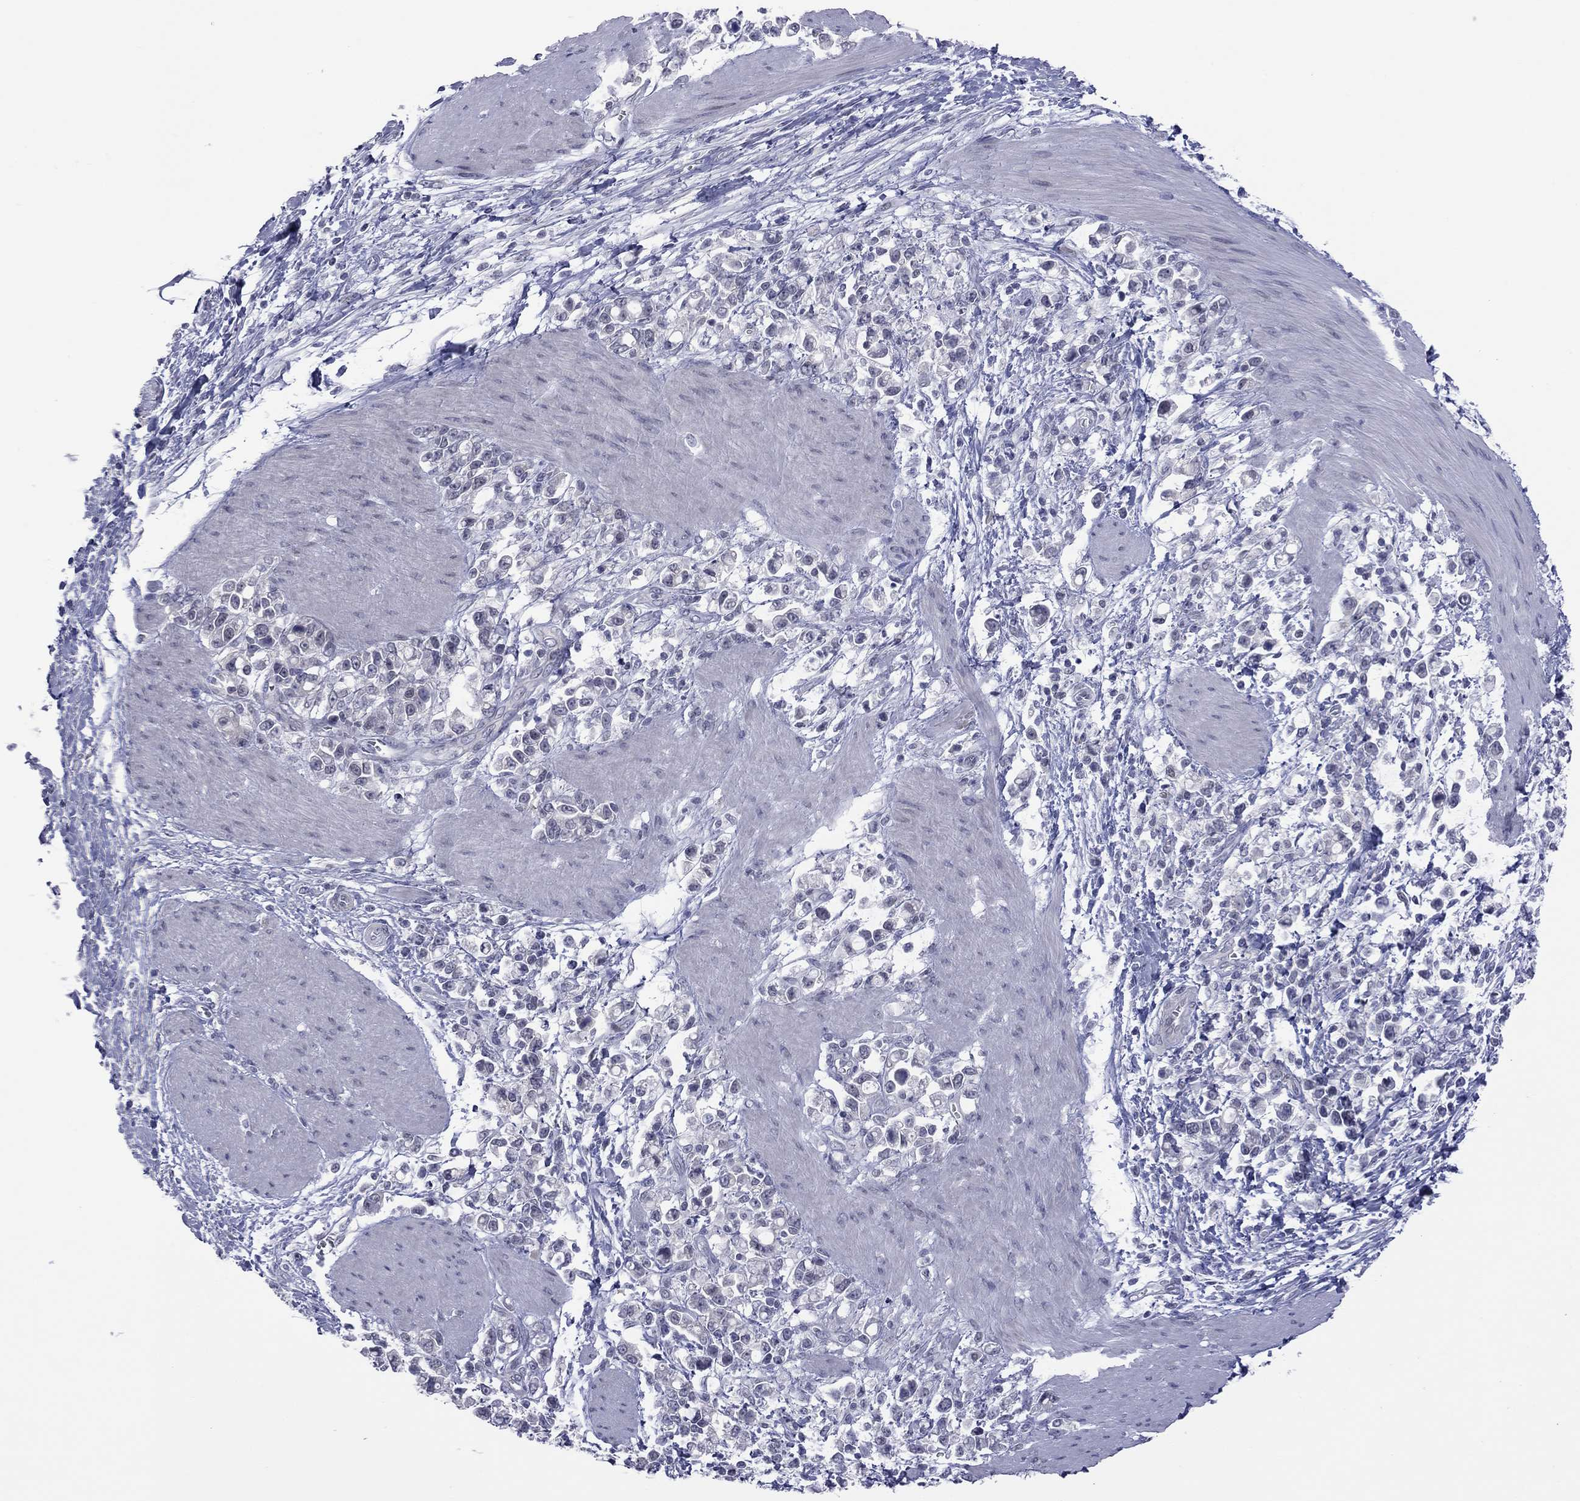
{"staining": {"intensity": "negative", "quantity": "none", "location": "none"}, "tissue": "stomach cancer", "cell_type": "Tumor cells", "image_type": "cancer", "snomed": [{"axis": "morphology", "description": "Adenocarcinoma, NOS"}, {"axis": "topography", "description": "Stomach"}], "caption": "This is an immunohistochemistry photomicrograph of human adenocarcinoma (stomach). There is no expression in tumor cells.", "gene": "POU5F2", "patient": {"sex": "male", "age": 63}}